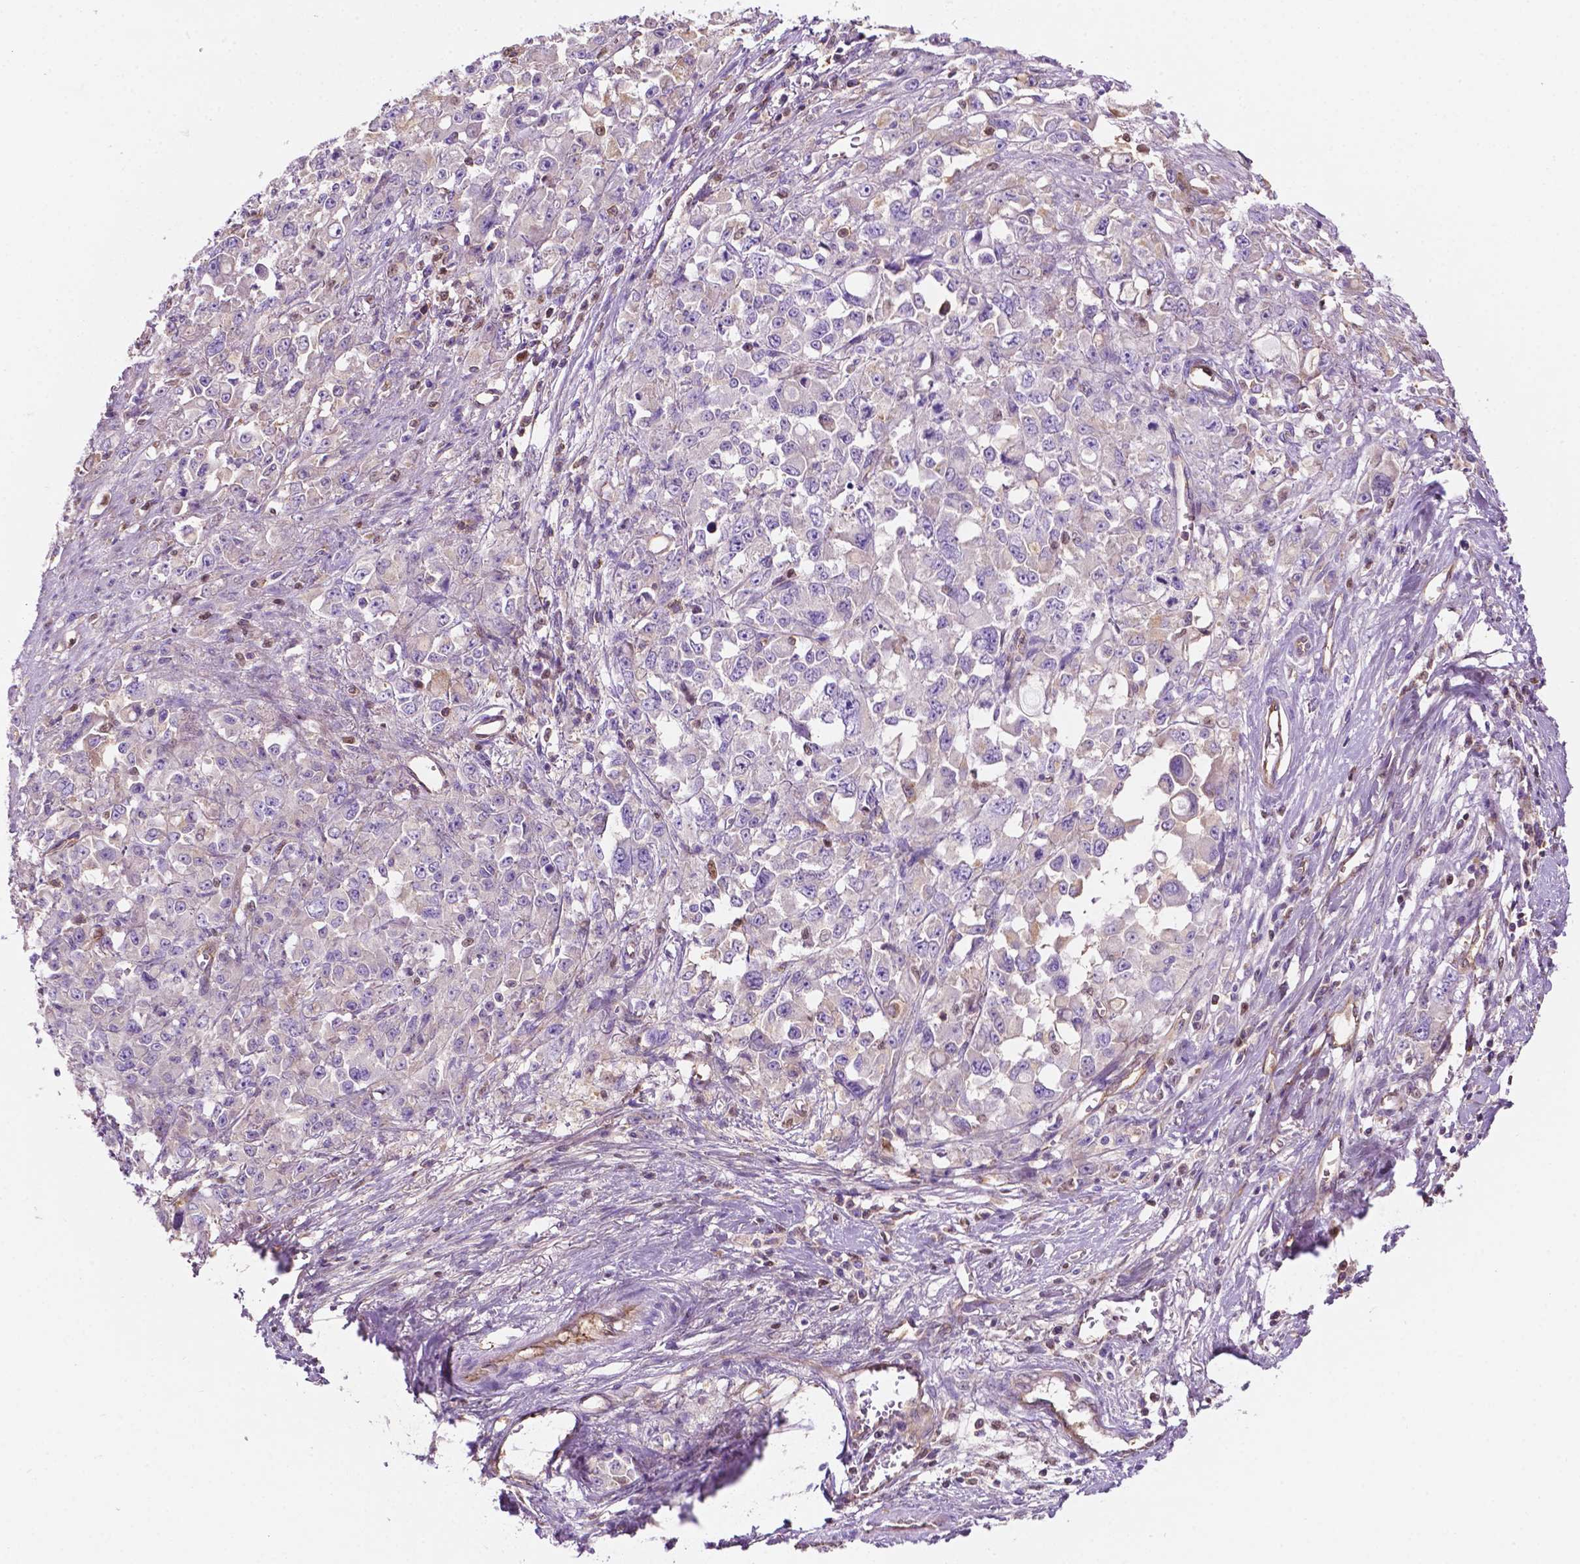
{"staining": {"intensity": "negative", "quantity": "none", "location": "none"}, "tissue": "stomach cancer", "cell_type": "Tumor cells", "image_type": "cancer", "snomed": [{"axis": "morphology", "description": "Adenocarcinoma, NOS"}, {"axis": "topography", "description": "Stomach"}], "caption": "Tumor cells show no significant expression in stomach cancer. The staining was performed using DAB to visualize the protein expression in brown, while the nuclei were stained in blue with hematoxylin (Magnification: 20x).", "gene": "DCN", "patient": {"sex": "female", "age": 76}}